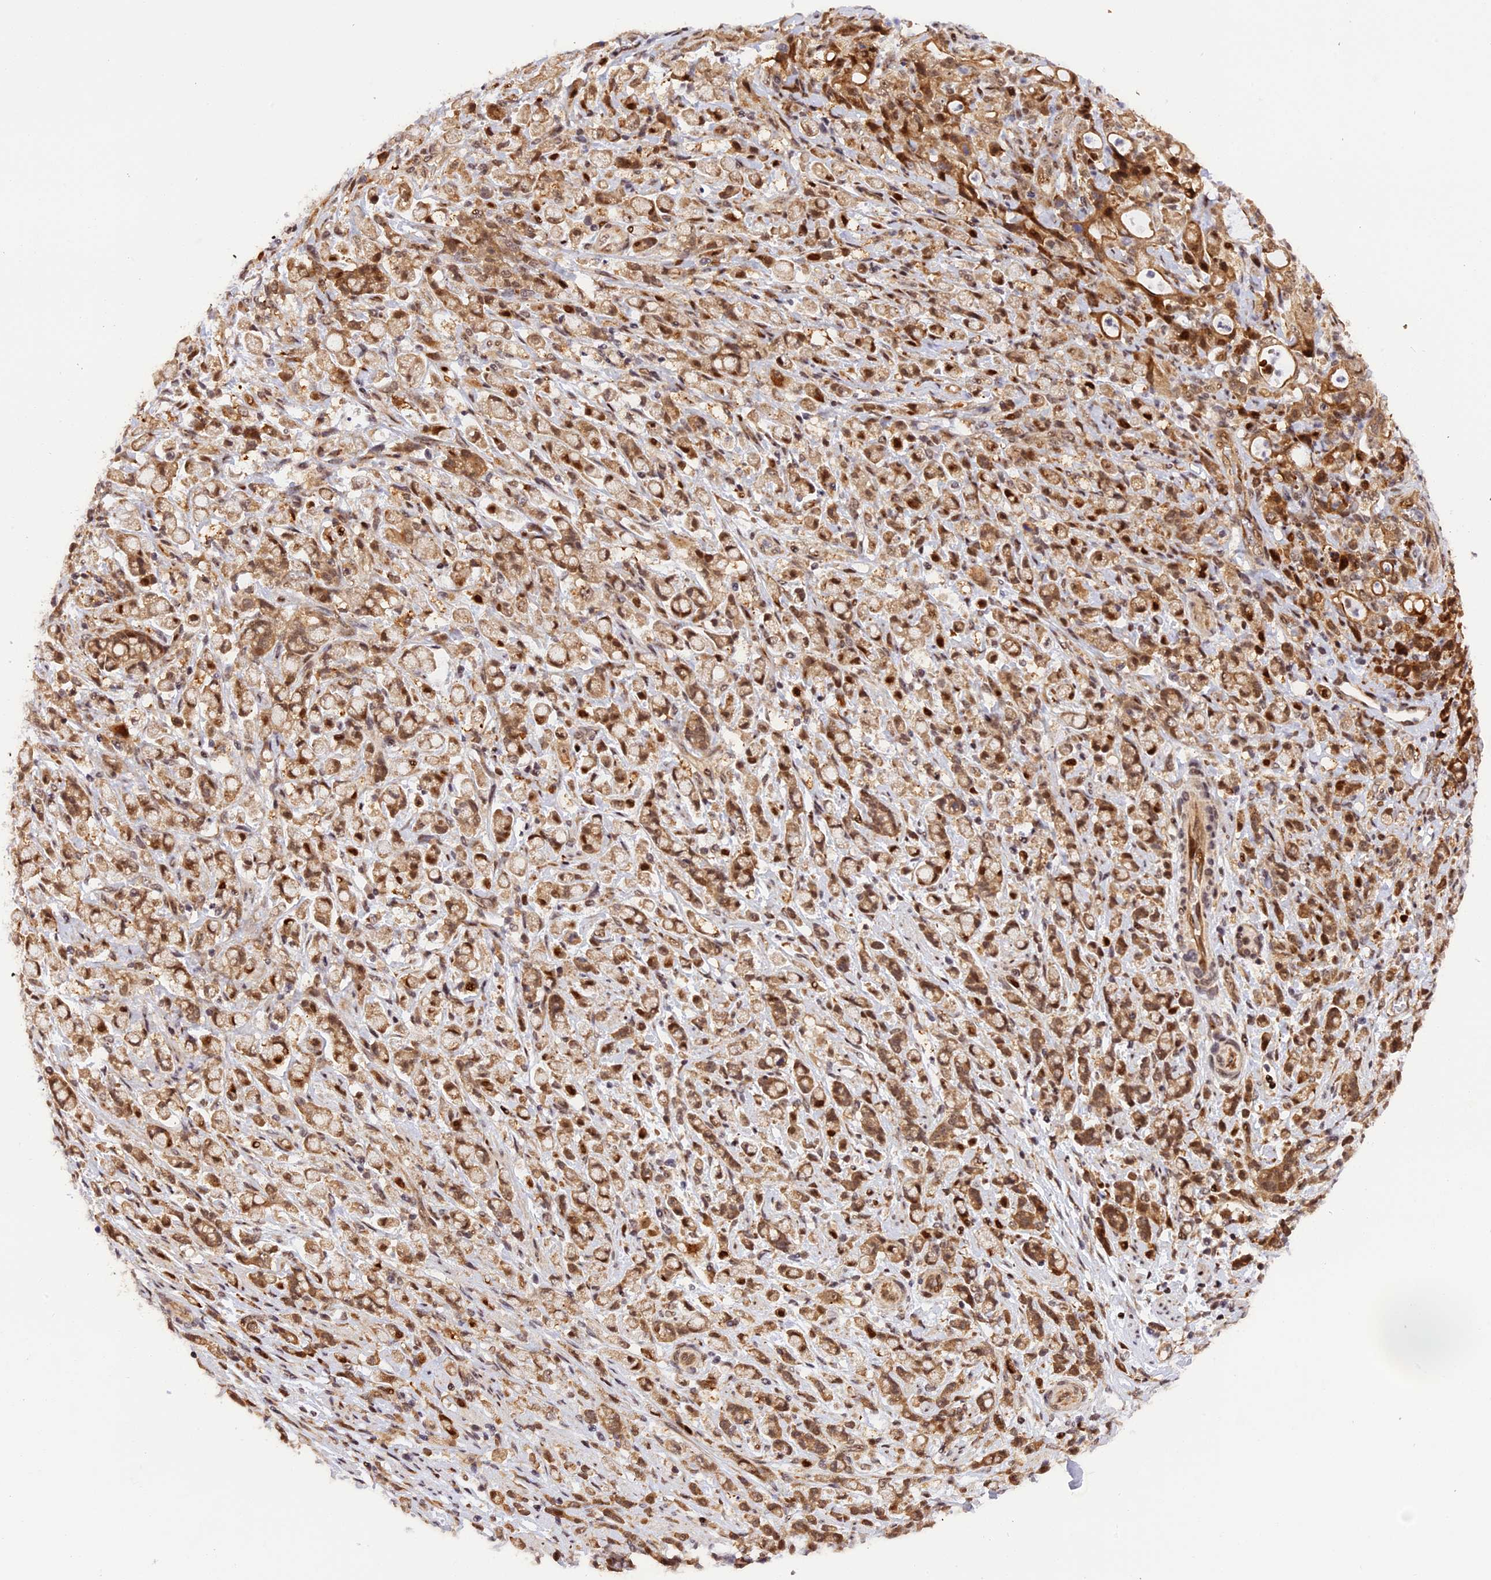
{"staining": {"intensity": "moderate", "quantity": ">75%", "location": "cytoplasmic/membranous,nuclear"}, "tissue": "stomach cancer", "cell_type": "Tumor cells", "image_type": "cancer", "snomed": [{"axis": "morphology", "description": "Adenocarcinoma, NOS"}, {"axis": "topography", "description": "Stomach"}], "caption": "Immunohistochemical staining of stomach cancer (adenocarcinoma) reveals medium levels of moderate cytoplasmic/membranous and nuclear protein staining in about >75% of tumor cells.", "gene": "SAMD4A", "patient": {"sex": "female", "age": 60}}